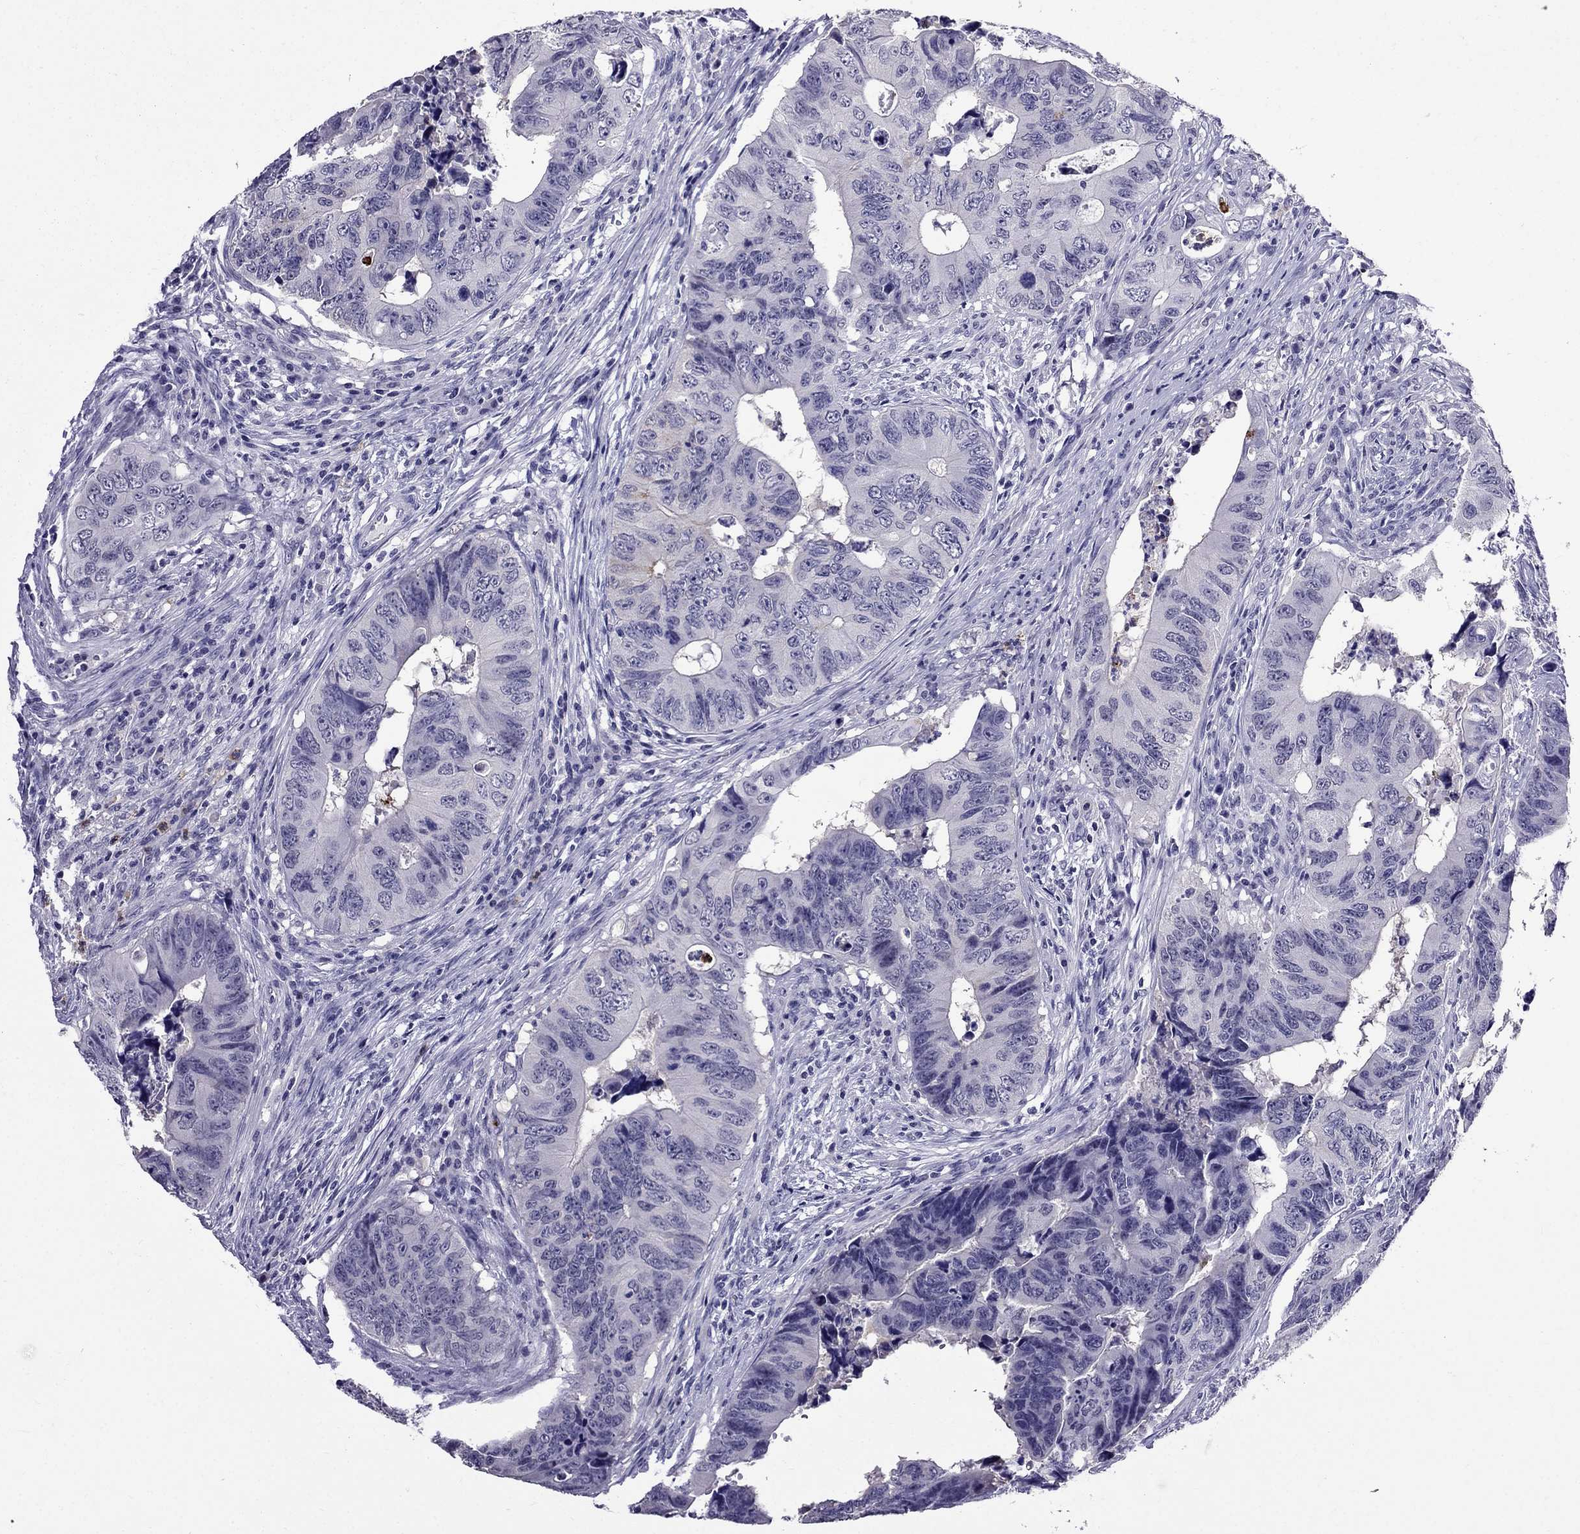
{"staining": {"intensity": "negative", "quantity": "none", "location": "none"}, "tissue": "colorectal cancer", "cell_type": "Tumor cells", "image_type": "cancer", "snomed": [{"axis": "morphology", "description": "Adenocarcinoma, NOS"}, {"axis": "topography", "description": "Colon"}], "caption": "DAB (3,3'-diaminobenzidine) immunohistochemical staining of human colorectal cancer demonstrates no significant expression in tumor cells. Nuclei are stained in blue.", "gene": "OLFM4", "patient": {"sex": "female", "age": 82}}